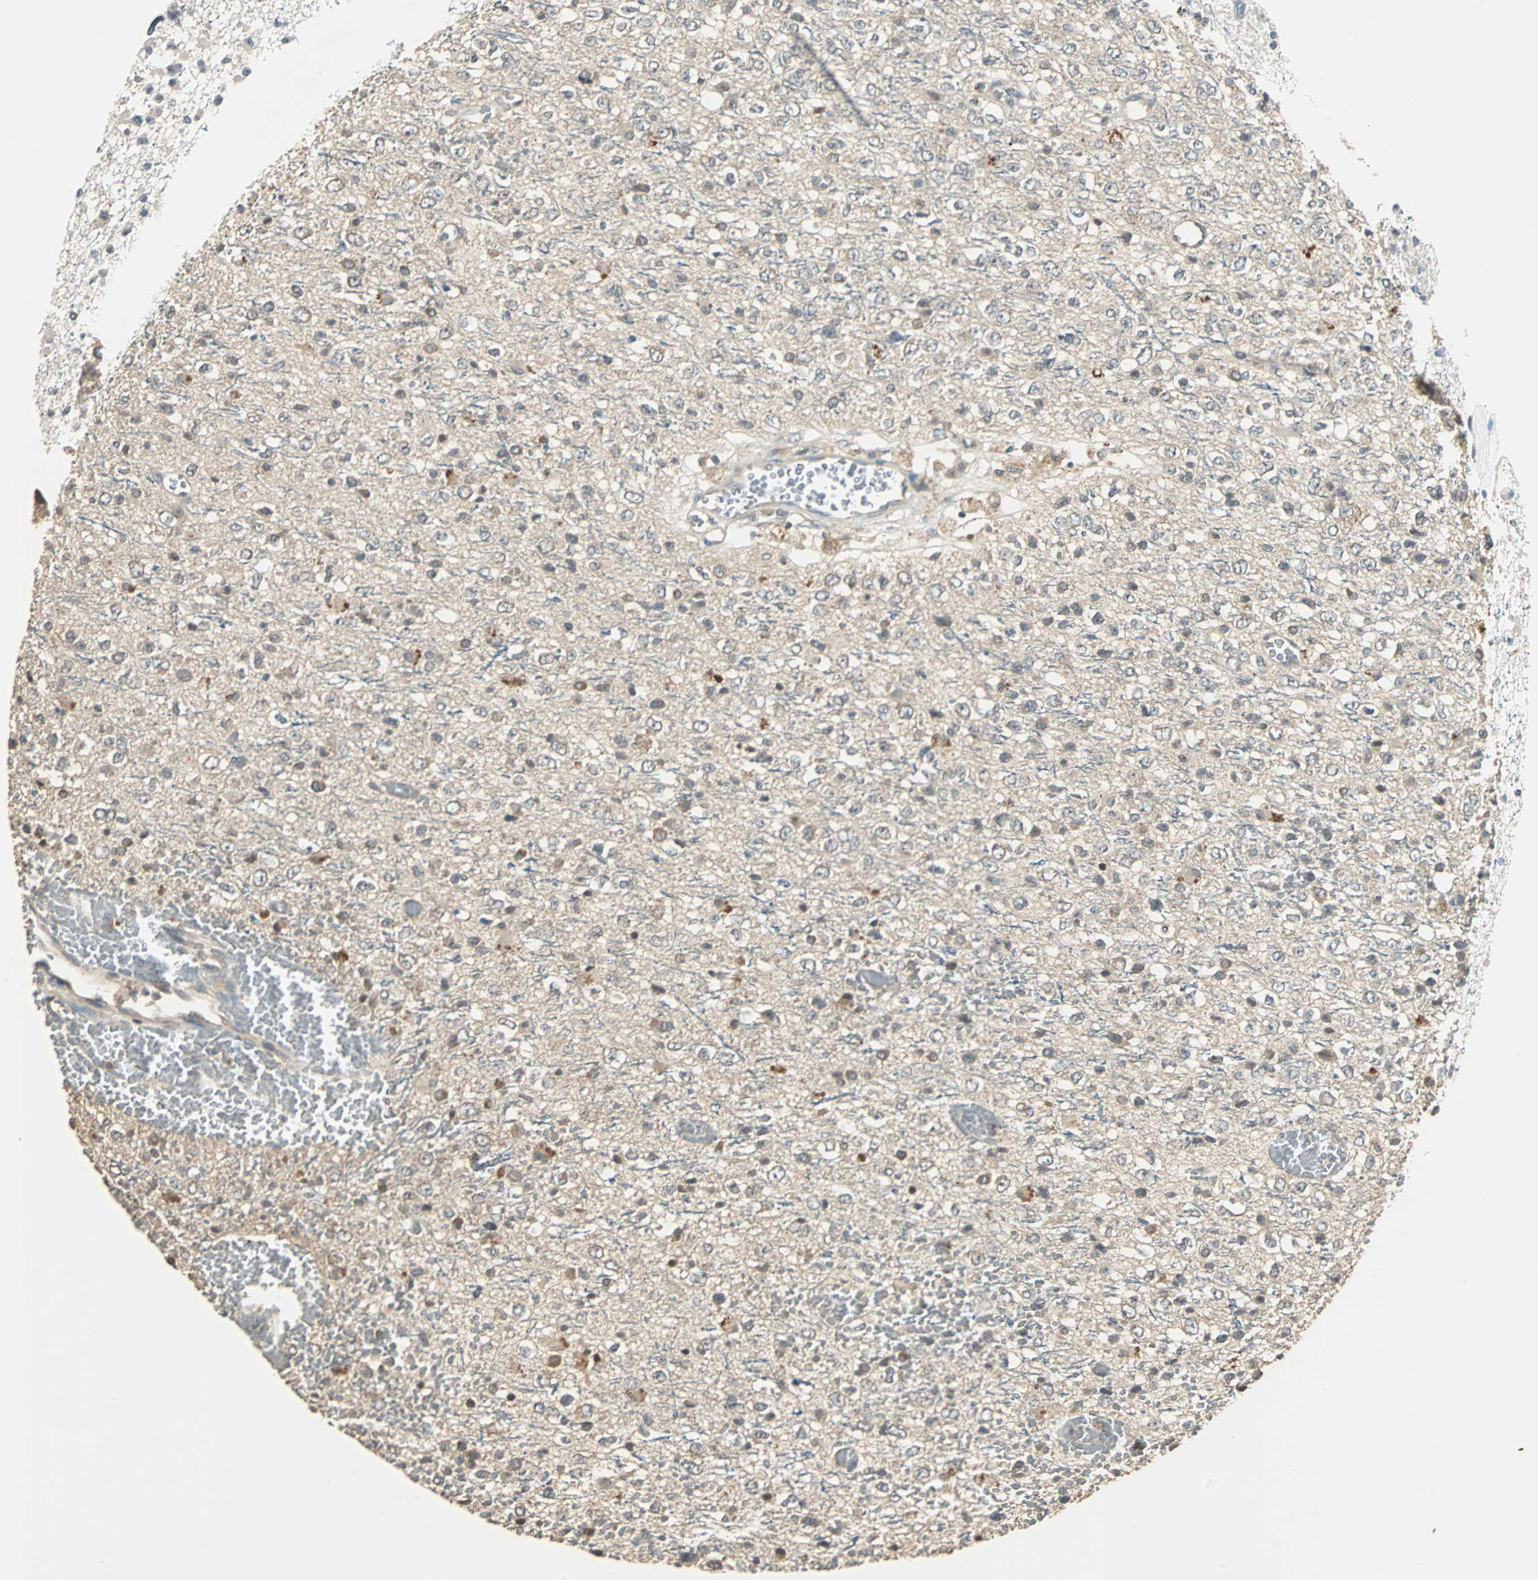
{"staining": {"intensity": "moderate", "quantity": "<25%", "location": "cytoplasmic/membranous"}, "tissue": "glioma", "cell_type": "Tumor cells", "image_type": "cancer", "snomed": [{"axis": "morphology", "description": "Glioma, malignant, High grade"}, {"axis": "topography", "description": "pancreas cauda"}], "caption": "A high-resolution photomicrograph shows immunohistochemistry staining of glioma, which demonstrates moderate cytoplasmic/membranous expression in about <25% of tumor cells.", "gene": "ABHD2", "patient": {"sex": "male", "age": 60}}